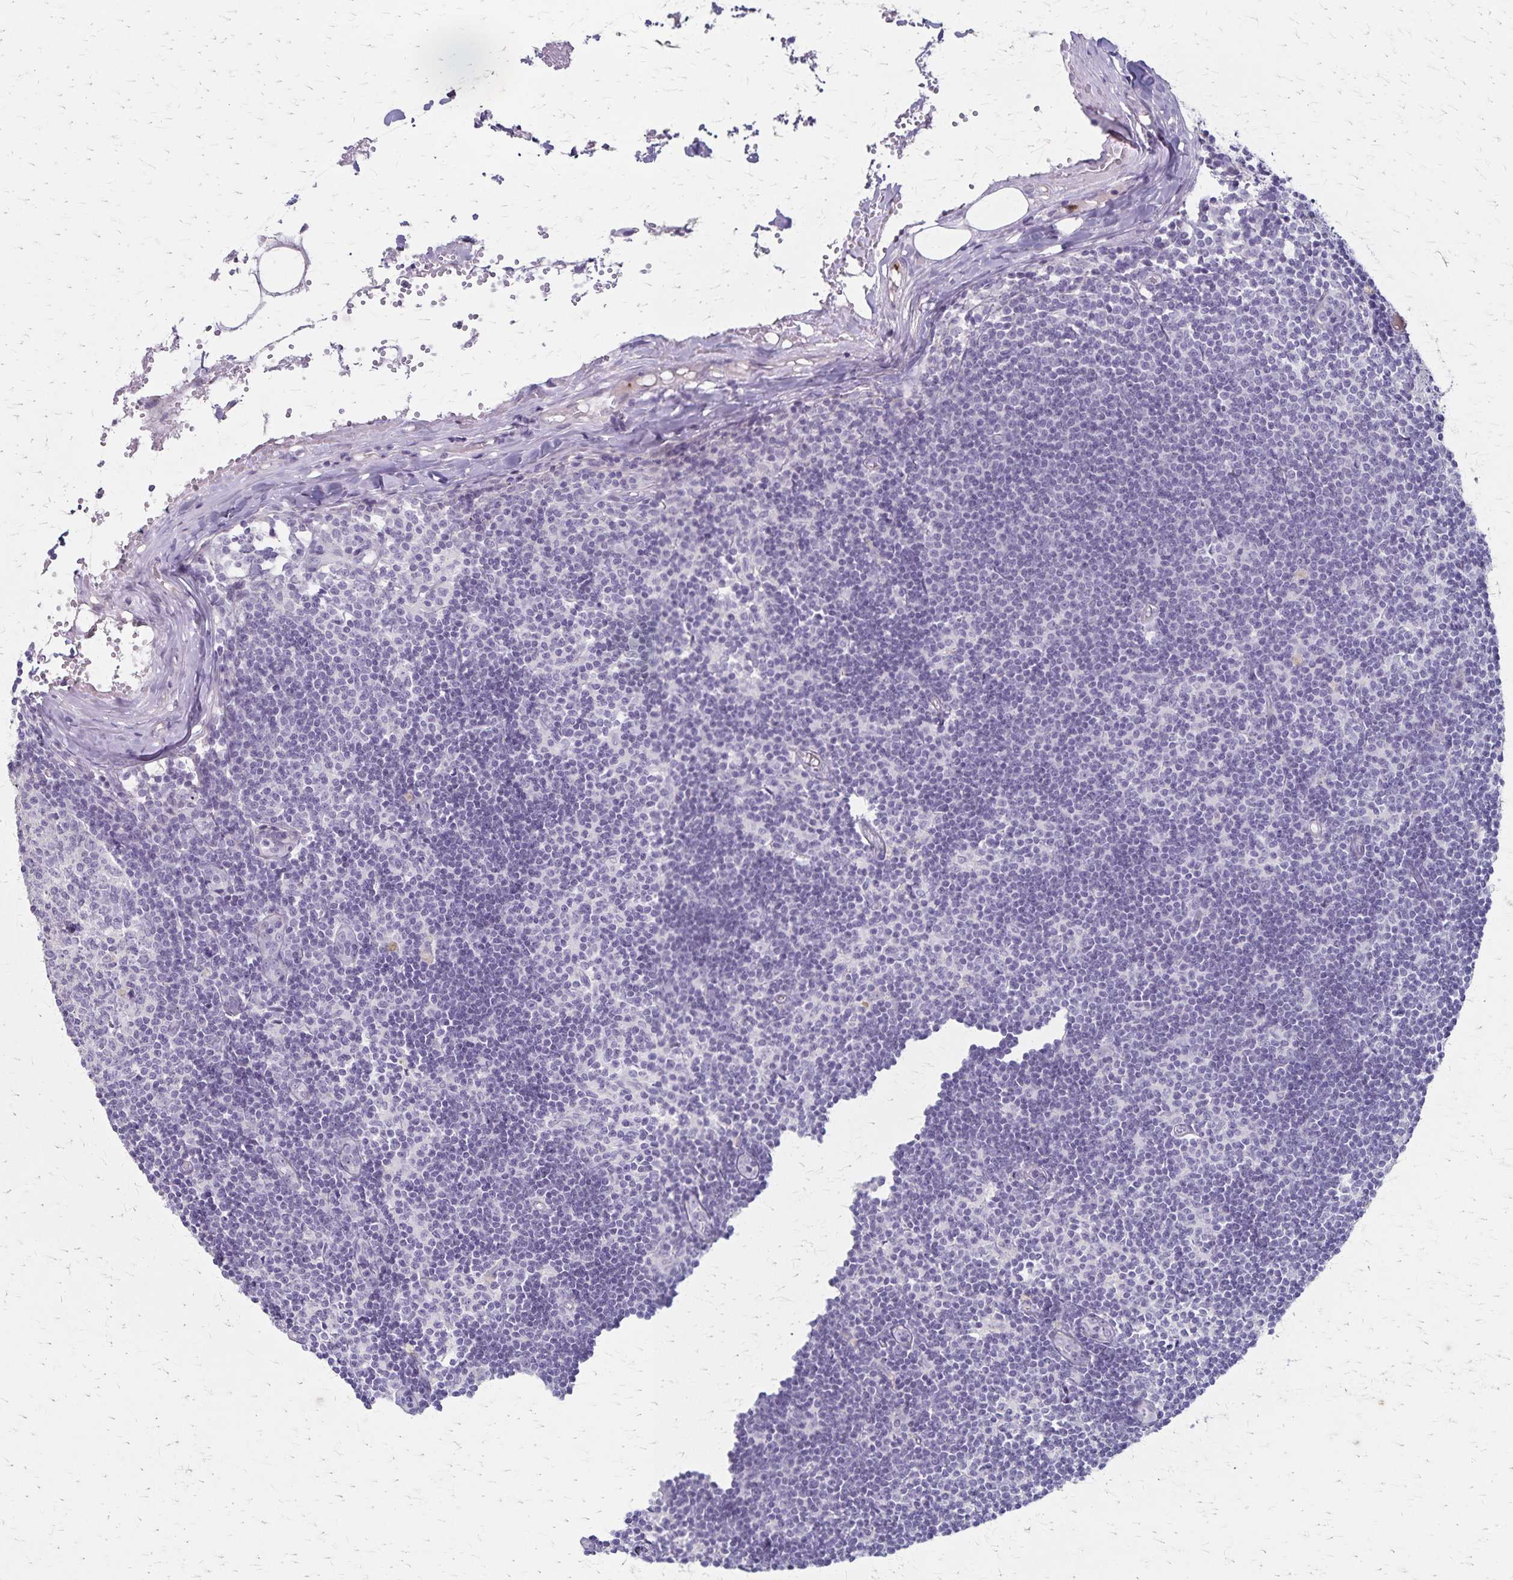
{"staining": {"intensity": "negative", "quantity": "none", "location": "none"}, "tissue": "lymph node", "cell_type": "Germinal center cells", "image_type": "normal", "snomed": [{"axis": "morphology", "description": "Normal tissue, NOS"}, {"axis": "topography", "description": "Lymph node"}], "caption": "Germinal center cells are negative for brown protein staining in normal lymph node. Brightfield microscopy of IHC stained with DAB (3,3'-diaminobenzidine) (brown) and hematoxylin (blue), captured at high magnification.", "gene": "RASL10B", "patient": {"sex": "female", "age": 31}}